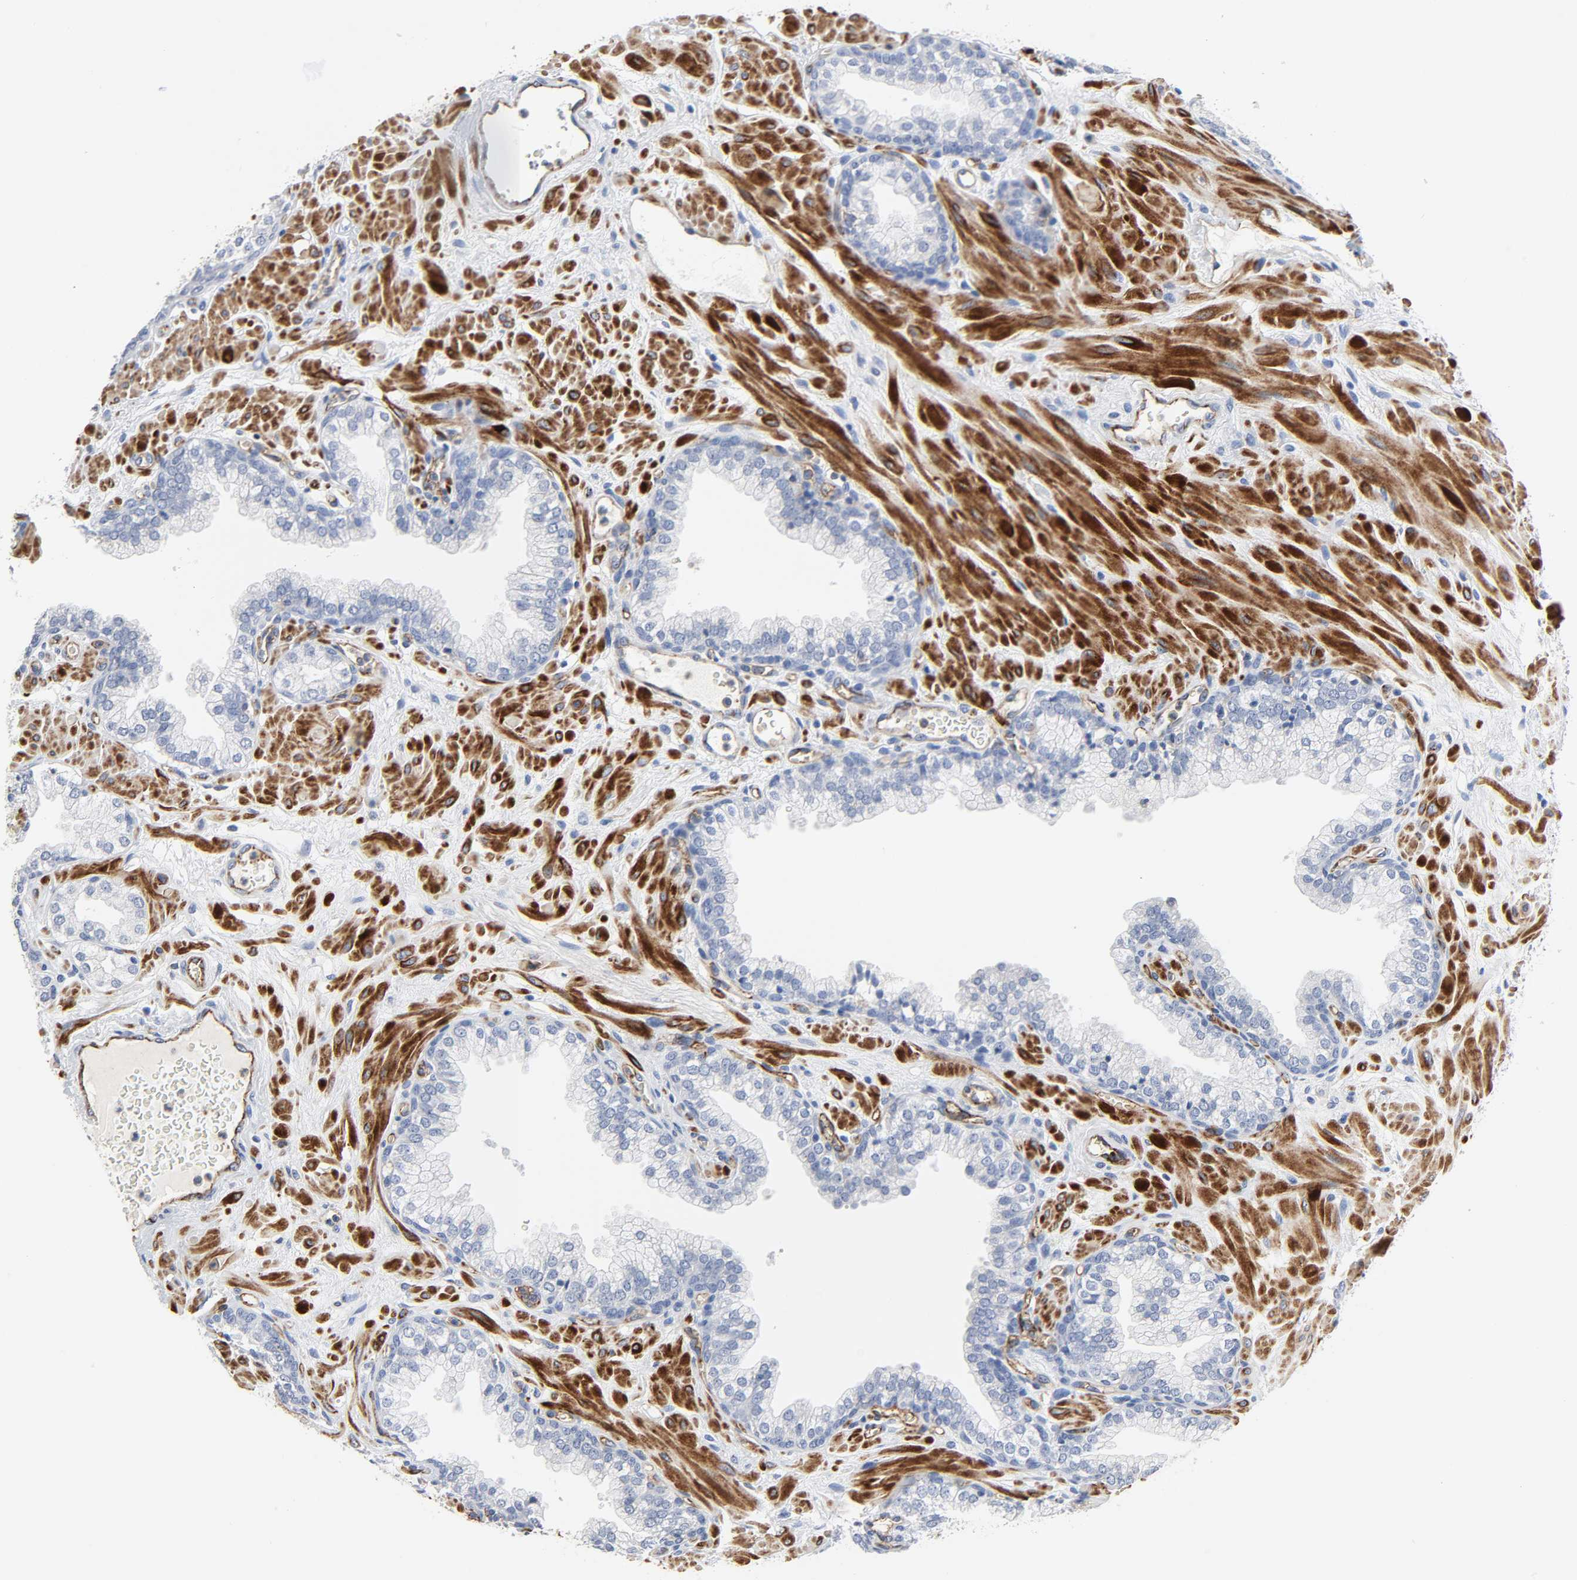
{"staining": {"intensity": "negative", "quantity": "none", "location": "none"}, "tissue": "prostate", "cell_type": "Glandular cells", "image_type": "normal", "snomed": [{"axis": "morphology", "description": "Normal tissue, NOS"}, {"axis": "topography", "description": "Prostate"}], "caption": "DAB immunohistochemical staining of unremarkable prostate displays no significant positivity in glandular cells.", "gene": "PECAM1", "patient": {"sex": "male", "age": 60}}